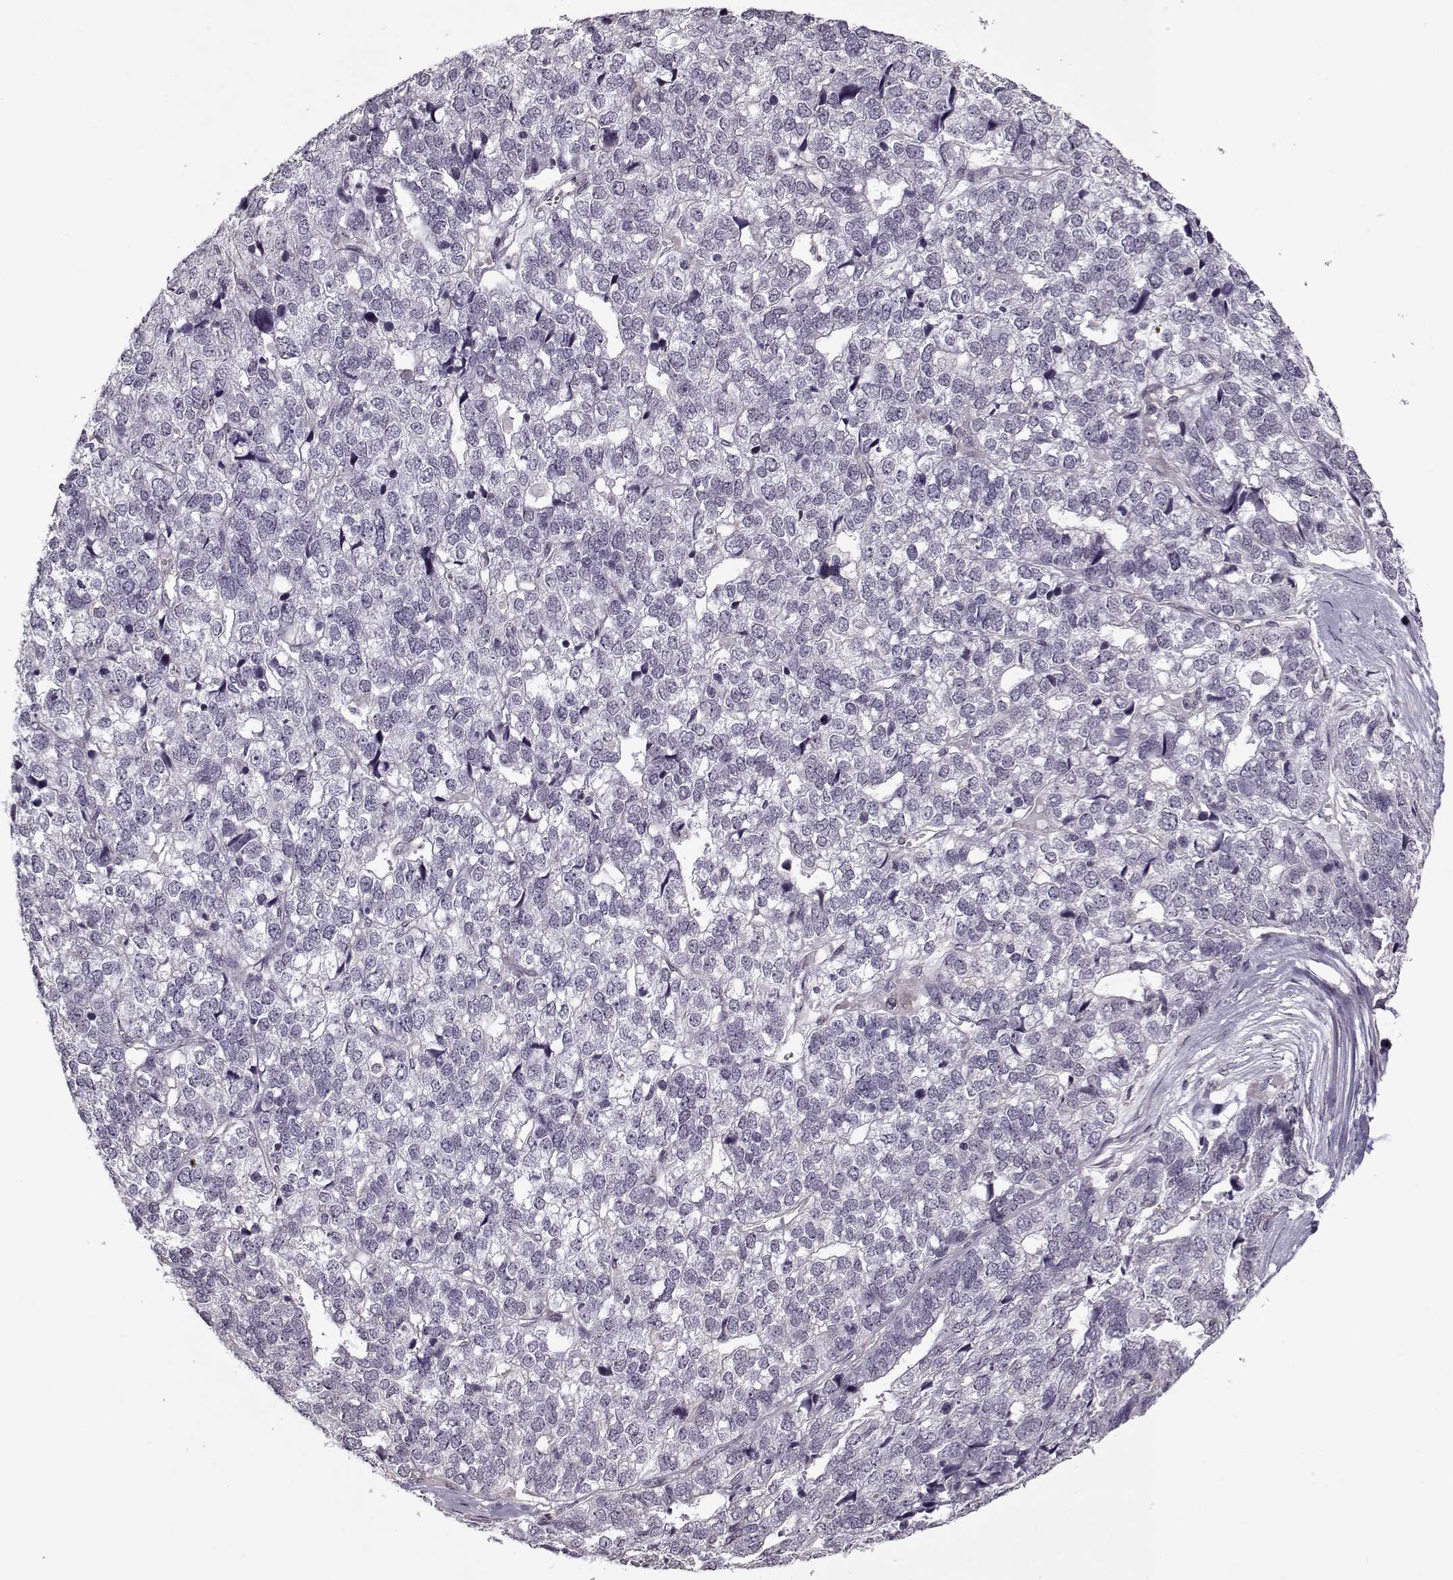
{"staining": {"intensity": "negative", "quantity": "none", "location": "none"}, "tissue": "stomach cancer", "cell_type": "Tumor cells", "image_type": "cancer", "snomed": [{"axis": "morphology", "description": "Adenocarcinoma, NOS"}, {"axis": "topography", "description": "Stomach"}], "caption": "There is no significant expression in tumor cells of adenocarcinoma (stomach).", "gene": "KRT9", "patient": {"sex": "male", "age": 69}}